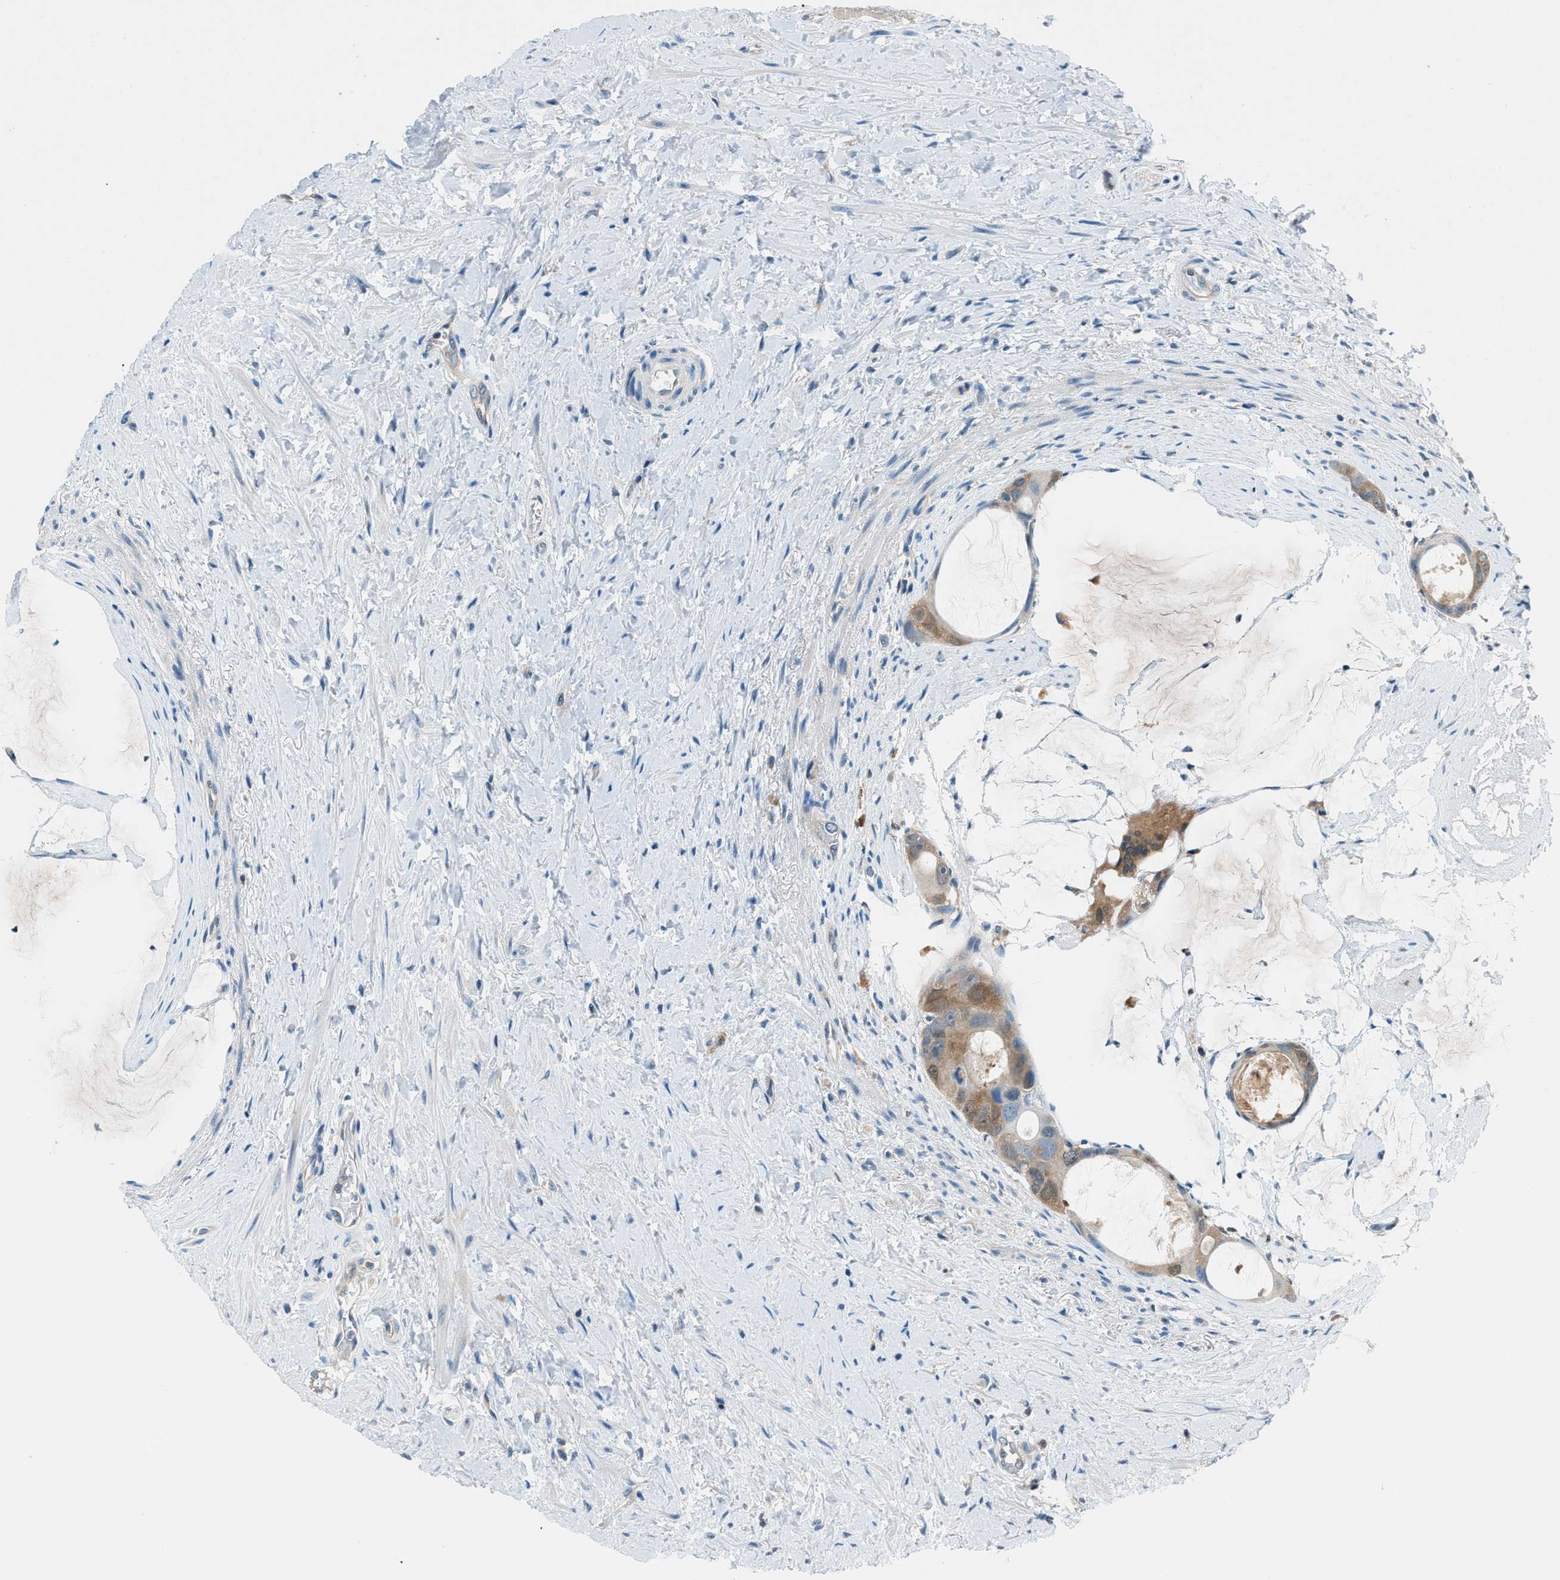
{"staining": {"intensity": "moderate", "quantity": ">75%", "location": "cytoplasmic/membranous"}, "tissue": "colorectal cancer", "cell_type": "Tumor cells", "image_type": "cancer", "snomed": [{"axis": "morphology", "description": "Adenocarcinoma, NOS"}, {"axis": "topography", "description": "Rectum"}], "caption": "This image reveals immunohistochemistry (IHC) staining of colorectal cancer (adenocarcinoma), with medium moderate cytoplasmic/membranous staining in about >75% of tumor cells.", "gene": "ACP1", "patient": {"sex": "male", "age": 51}}